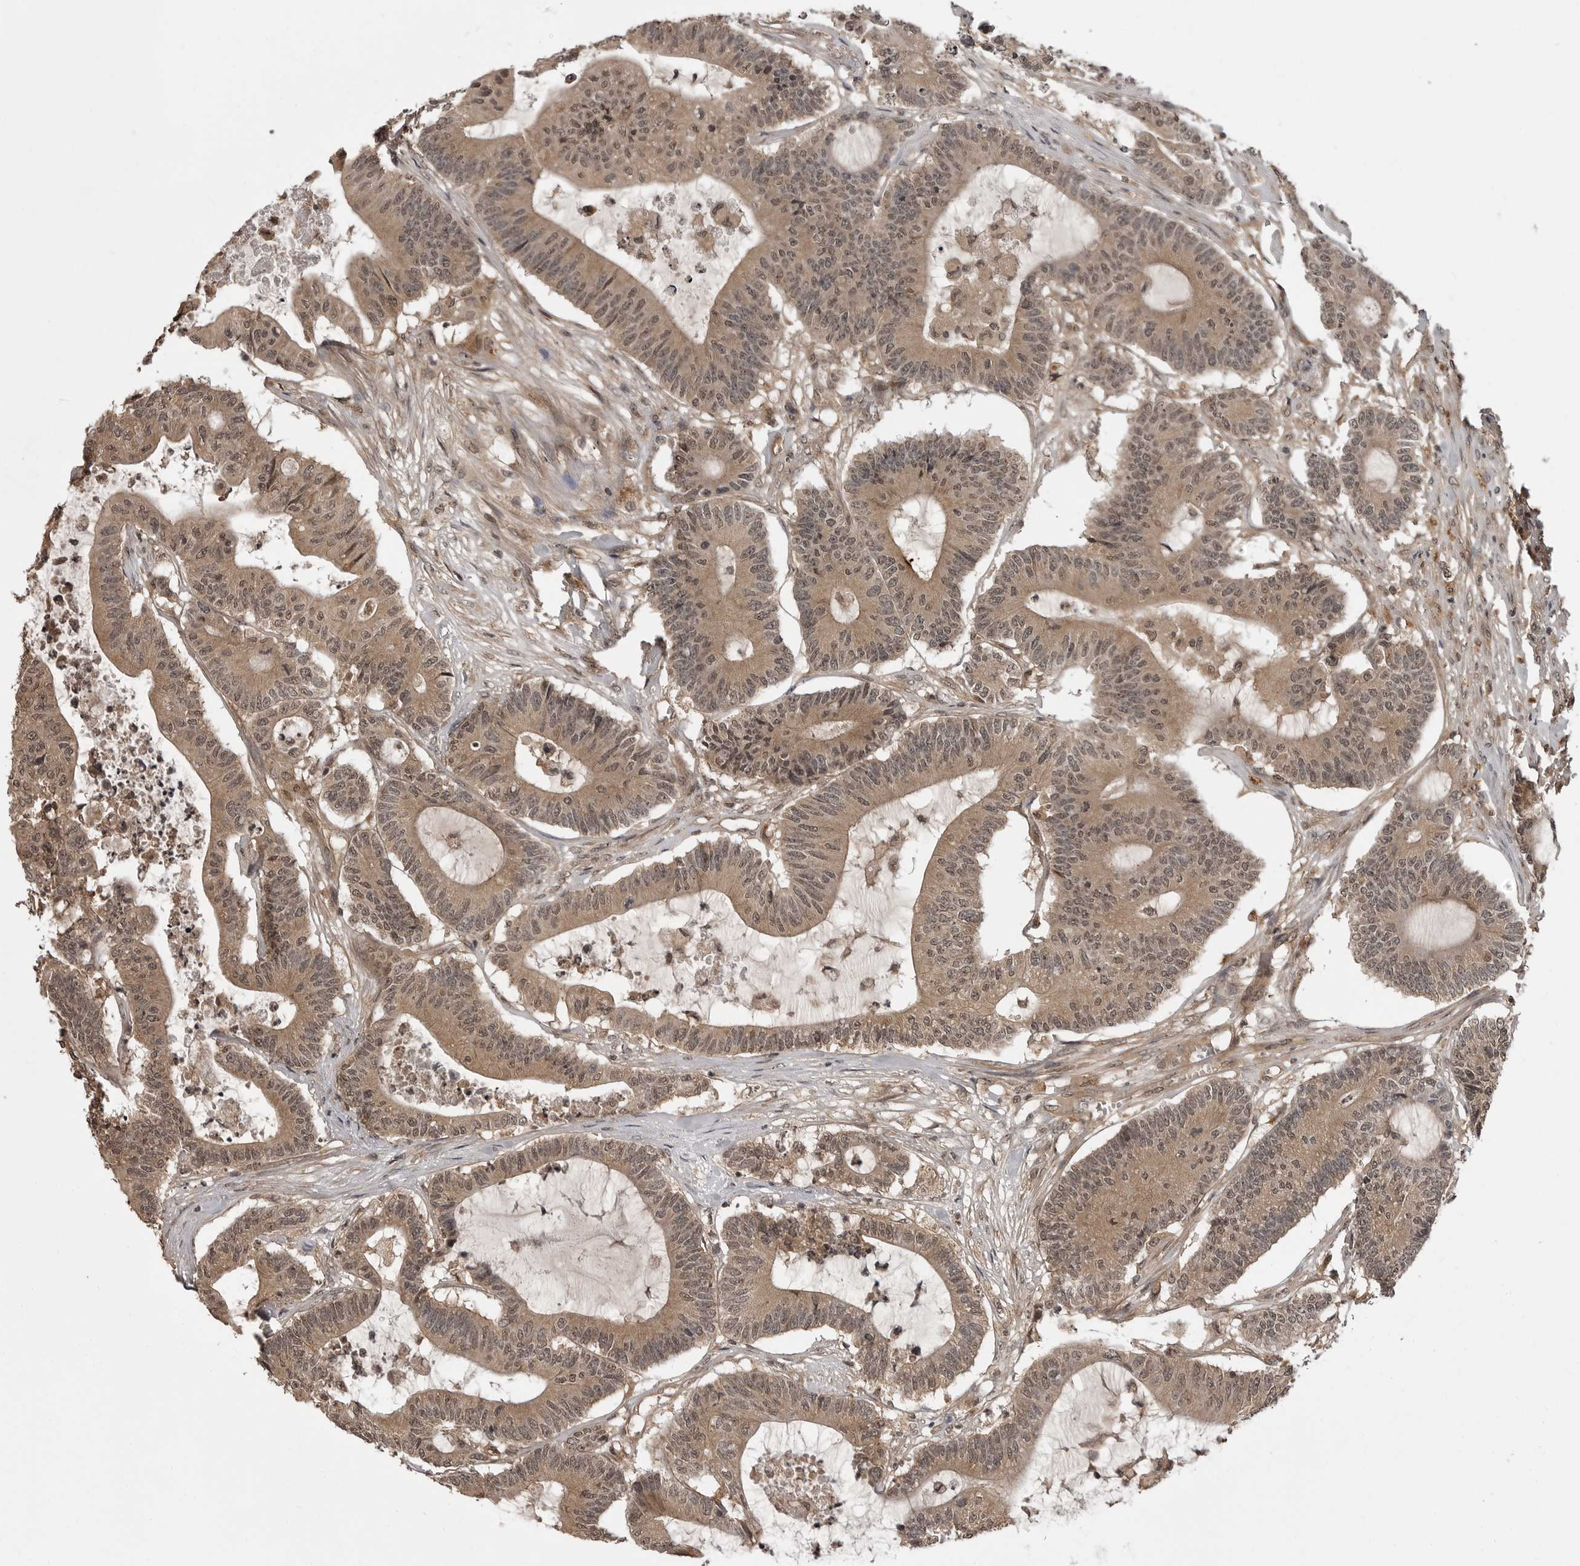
{"staining": {"intensity": "moderate", "quantity": ">75%", "location": "cytoplasmic/membranous,nuclear"}, "tissue": "colorectal cancer", "cell_type": "Tumor cells", "image_type": "cancer", "snomed": [{"axis": "morphology", "description": "Adenocarcinoma, NOS"}, {"axis": "topography", "description": "Colon"}], "caption": "IHC of human colorectal cancer (adenocarcinoma) exhibits medium levels of moderate cytoplasmic/membranous and nuclear staining in about >75% of tumor cells.", "gene": "IL24", "patient": {"sex": "female", "age": 84}}